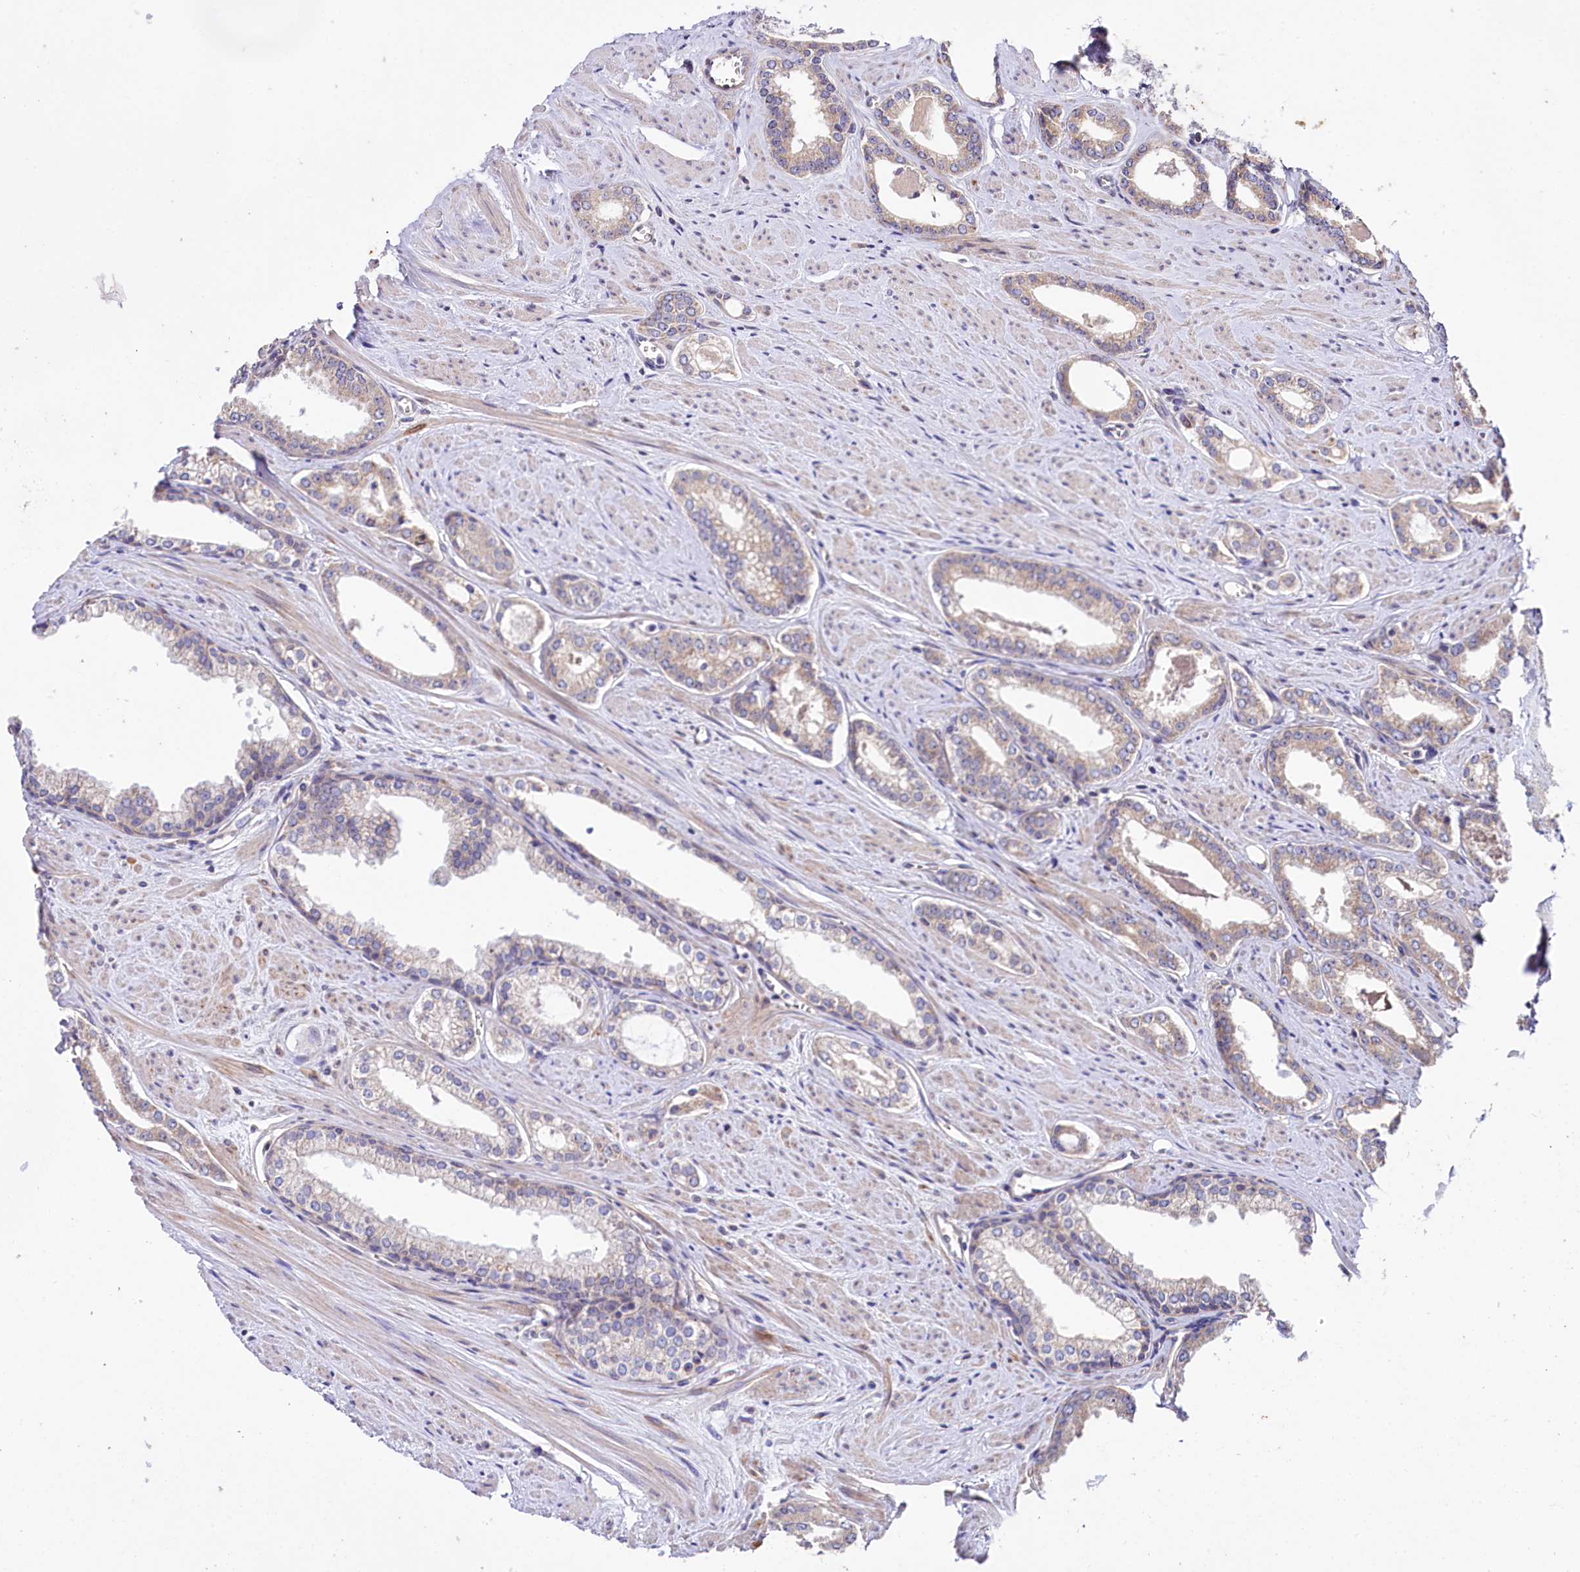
{"staining": {"intensity": "weak", "quantity": "25%-75%", "location": "cytoplasmic/membranous"}, "tissue": "prostate cancer", "cell_type": "Tumor cells", "image_type": "cancer", "snomed": [{"axis": "morphology", "description": "Adenocarcinoma, Low grade"}, {"axis": "topography", "description": "Prostate and seminal vesicle, NOS"}], "caption": "There is low levels of weak cytoplasmic/membranous expression in tumor cells of prostate cancer, as demonstrated by immunohistochemical staining (brown color).", "gene": "CEP295", "patient": {"sex": "male", "age": 60}}